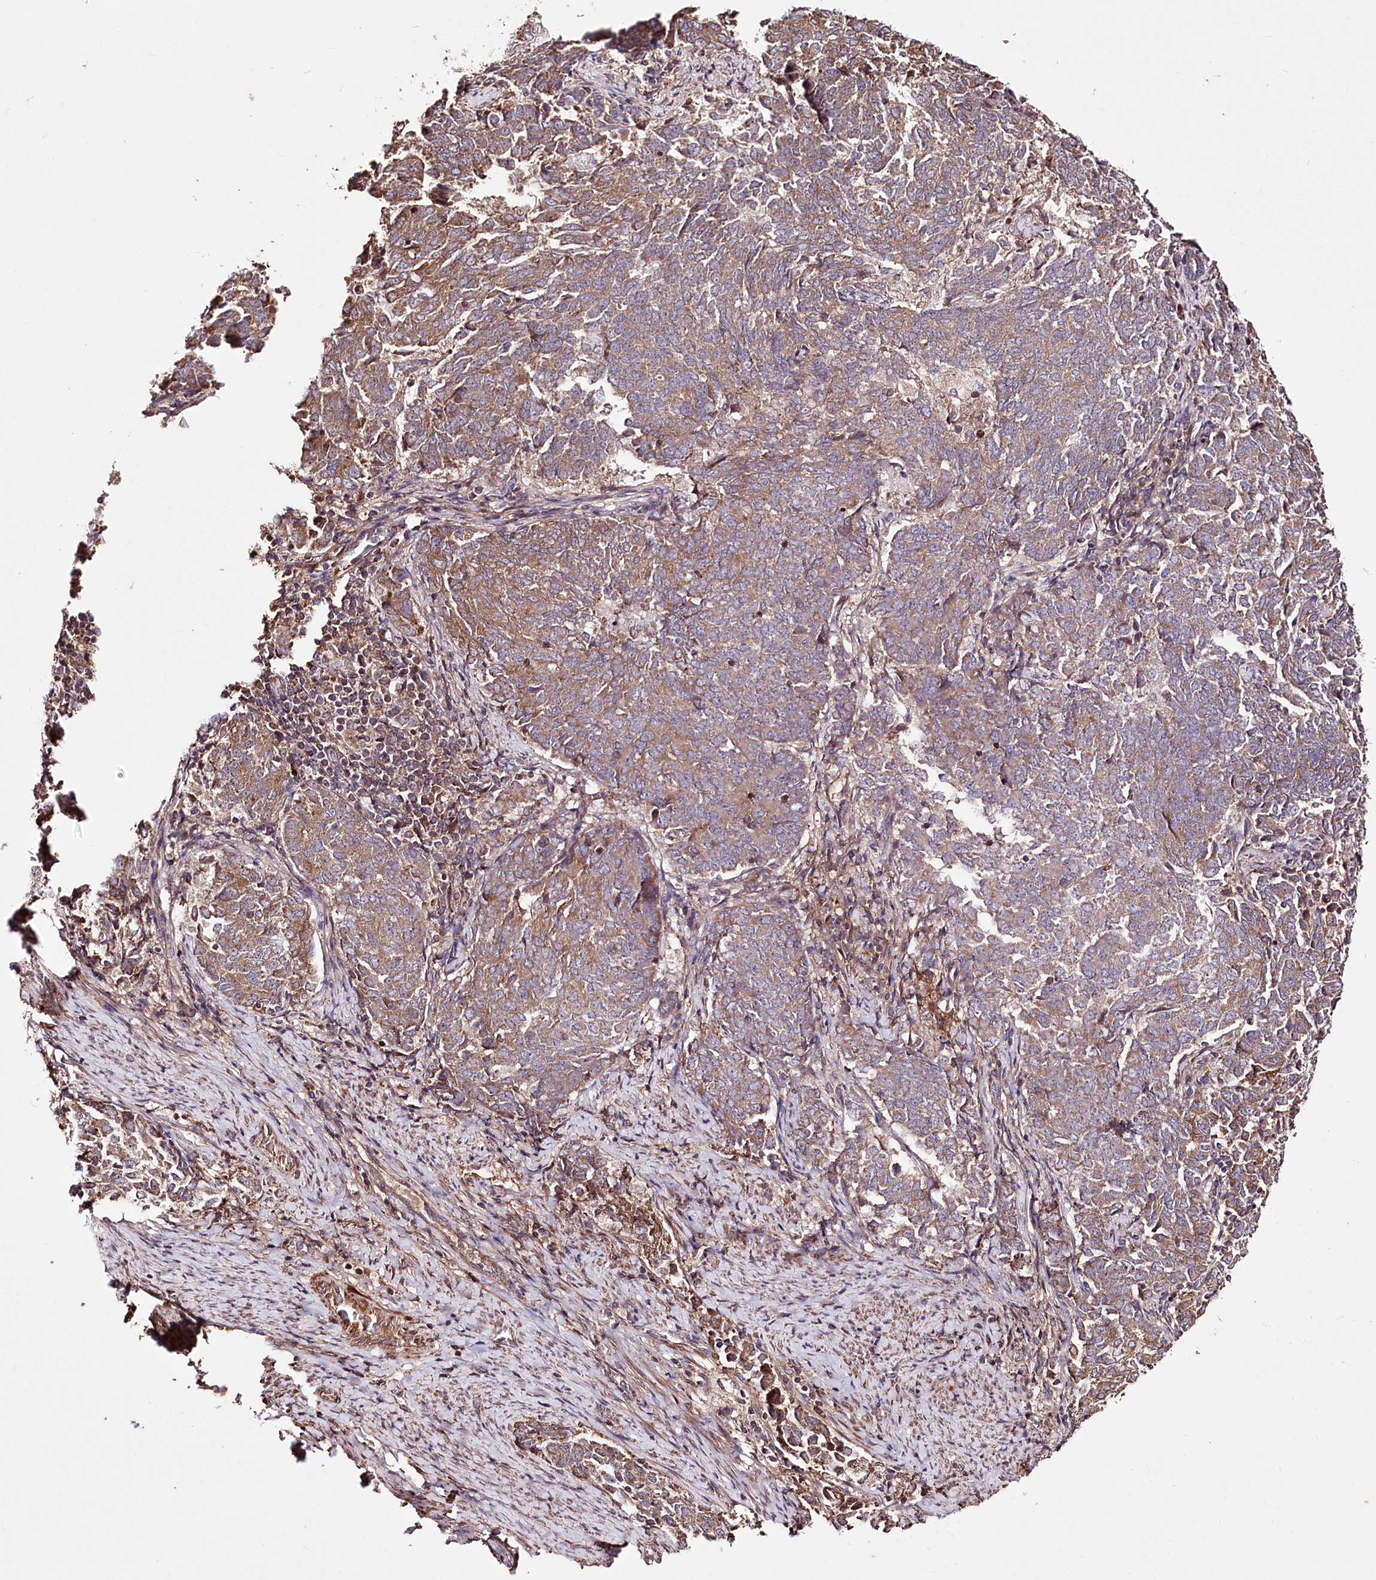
{"staining": {"intensity": "moderate", "quantity": "25%-75%", "location": "cytoplasmic/membranous"}, "tissue": "endometrial cancer", "cell_type": "Tumor cells", "image_type": "cancer", "snomed": [{"axis": "morphology", "description": "Adenocarcinoma, NOS"}, {"axis": "topography", "description": "Endometrium"}], "caption": "IHC (DAB) staining of adenocarcinoma (endometrial) exhibits moderate cytoplasmic/membranous protein expression in approximately 25%-75% of tumor cells.", "gene": "WWC1", "patient": {"sex": "female", "age": 80}}